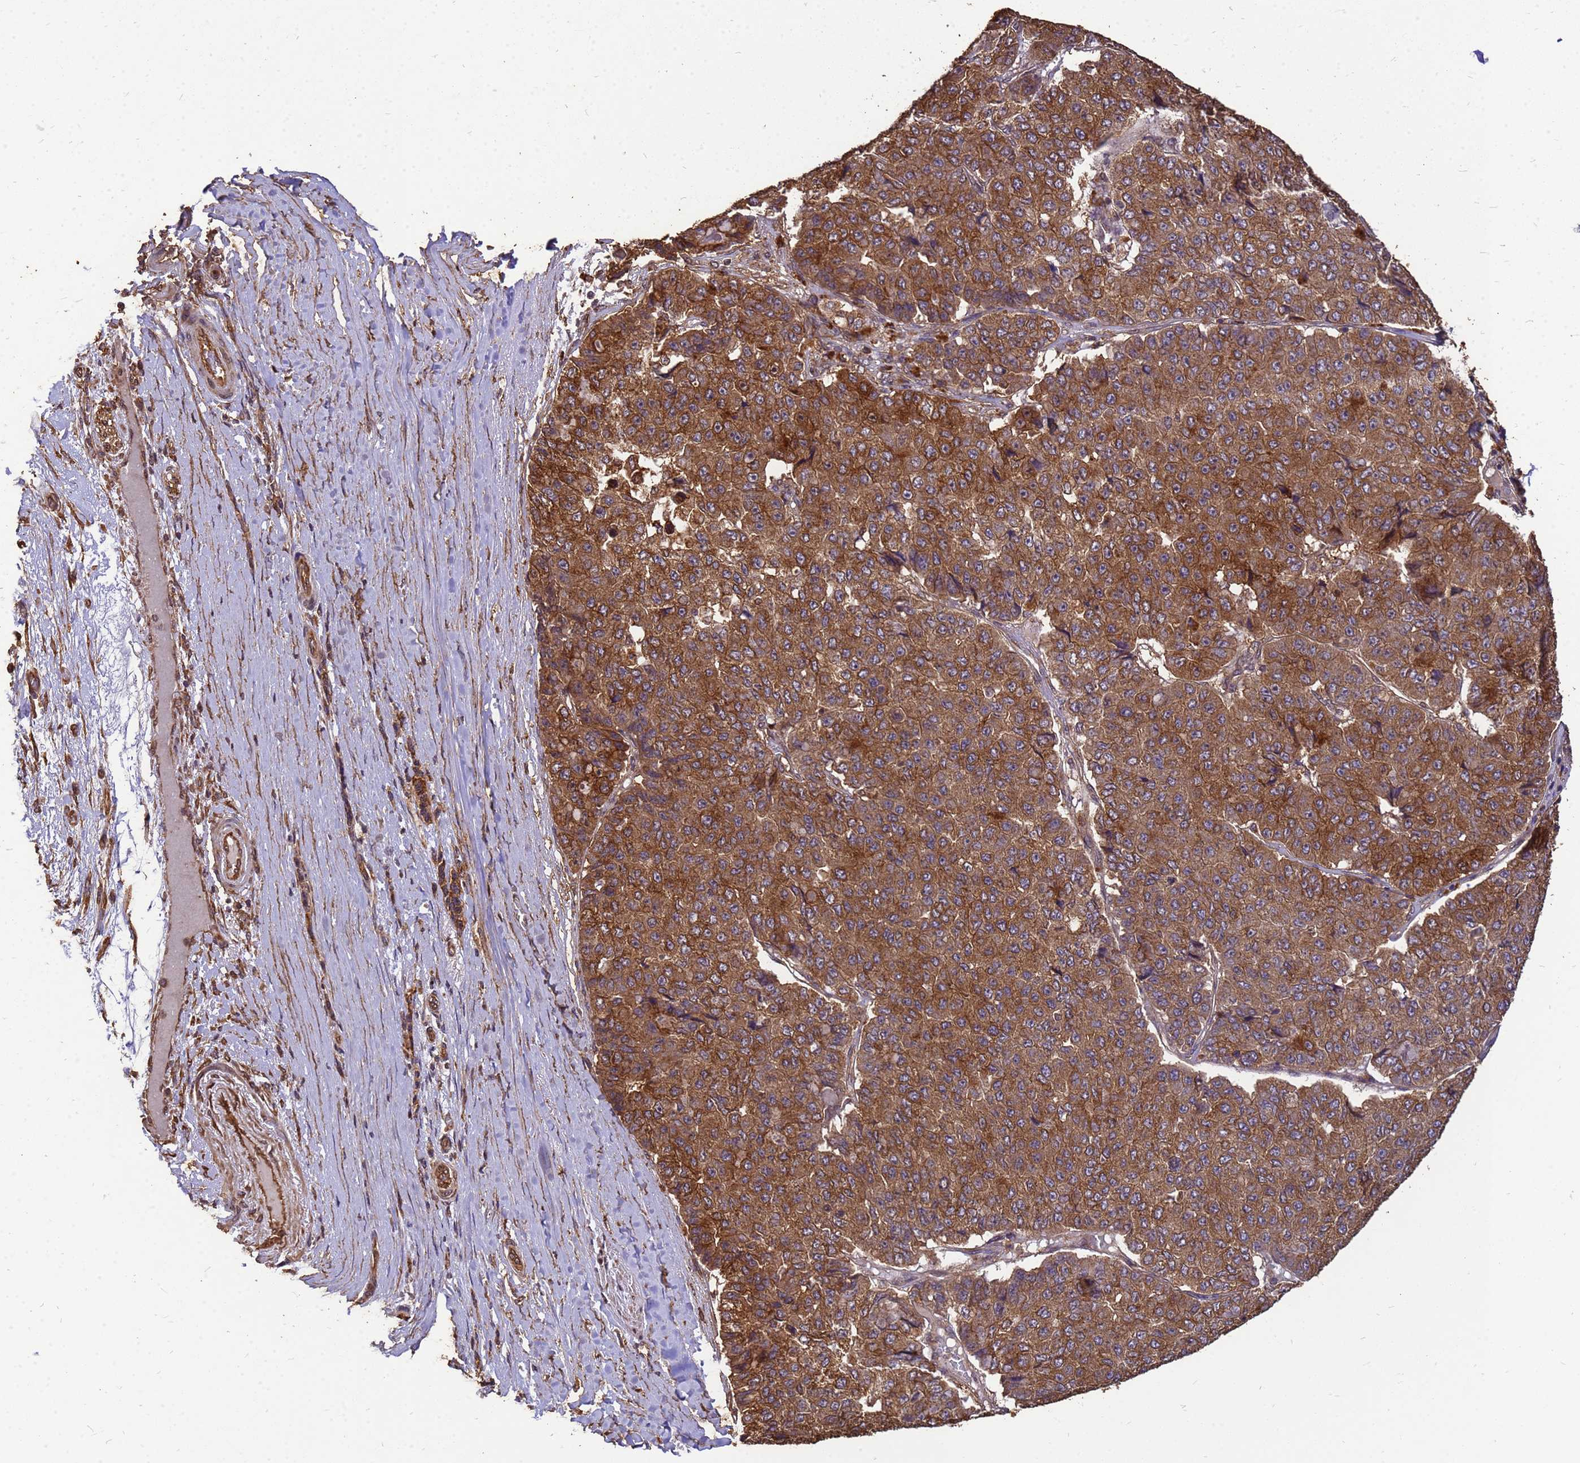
{"staining": {"intensity": "moderate", "quantity": ">75%", "location": "cytoplasmic/membranous"}, "tissue": "pancreatic cancer", "cell_type": "Tumor cells", "image_type": "cancer", "snomed": [{"axis": "morphology", "description": "Adenocarcinoma, NOS"}, {"axis": "topography", "description": "Pancreas"}], "caption": "Human pancreatic cancer (adenocarcinoma) stained with a brown dye displays moderate cytoplasmic/membranous positive positivity in about >75% of tumor cells.", "gene": "ZNF618", "patient": {"sex": "male", "age": 50}}